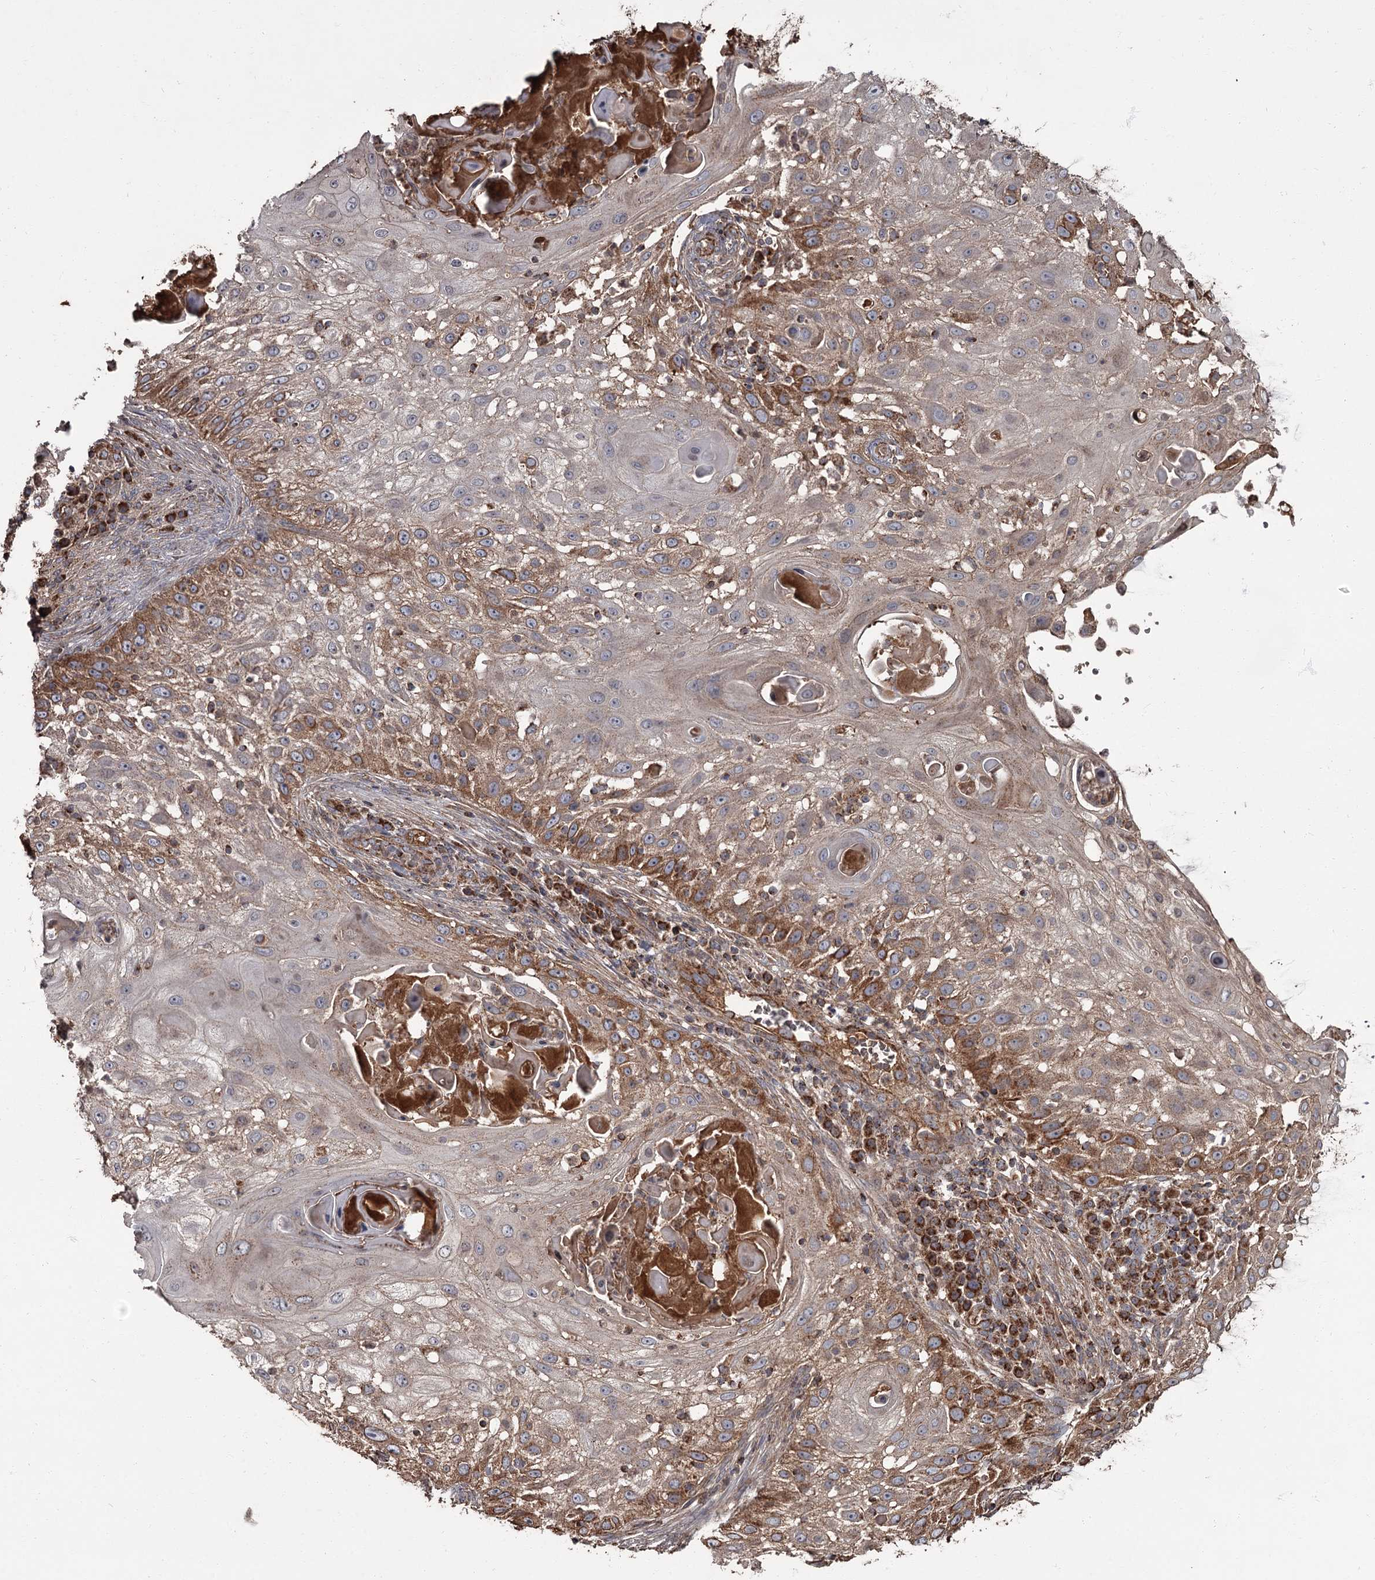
{"staining": {"intensity": "strong", "quantity": "25%-75%", "location": "cytoplasmic/membranous"}, "tissue": "skin cancer", "cell_type": "Tumor cells", "image_type": "cancer", "snomed": [{"axis": "morphology", "description": "Squamous cell carcinoma, NOS"}, {"axis": "topography", "description": "Skin"}], "caption": "Skin cancer (squamous cell carcinoma) stained with a protein marker displays strong staining in tumor cells.", "gene": "THAP9", "patient": {"sex": "female", "age": 44}}